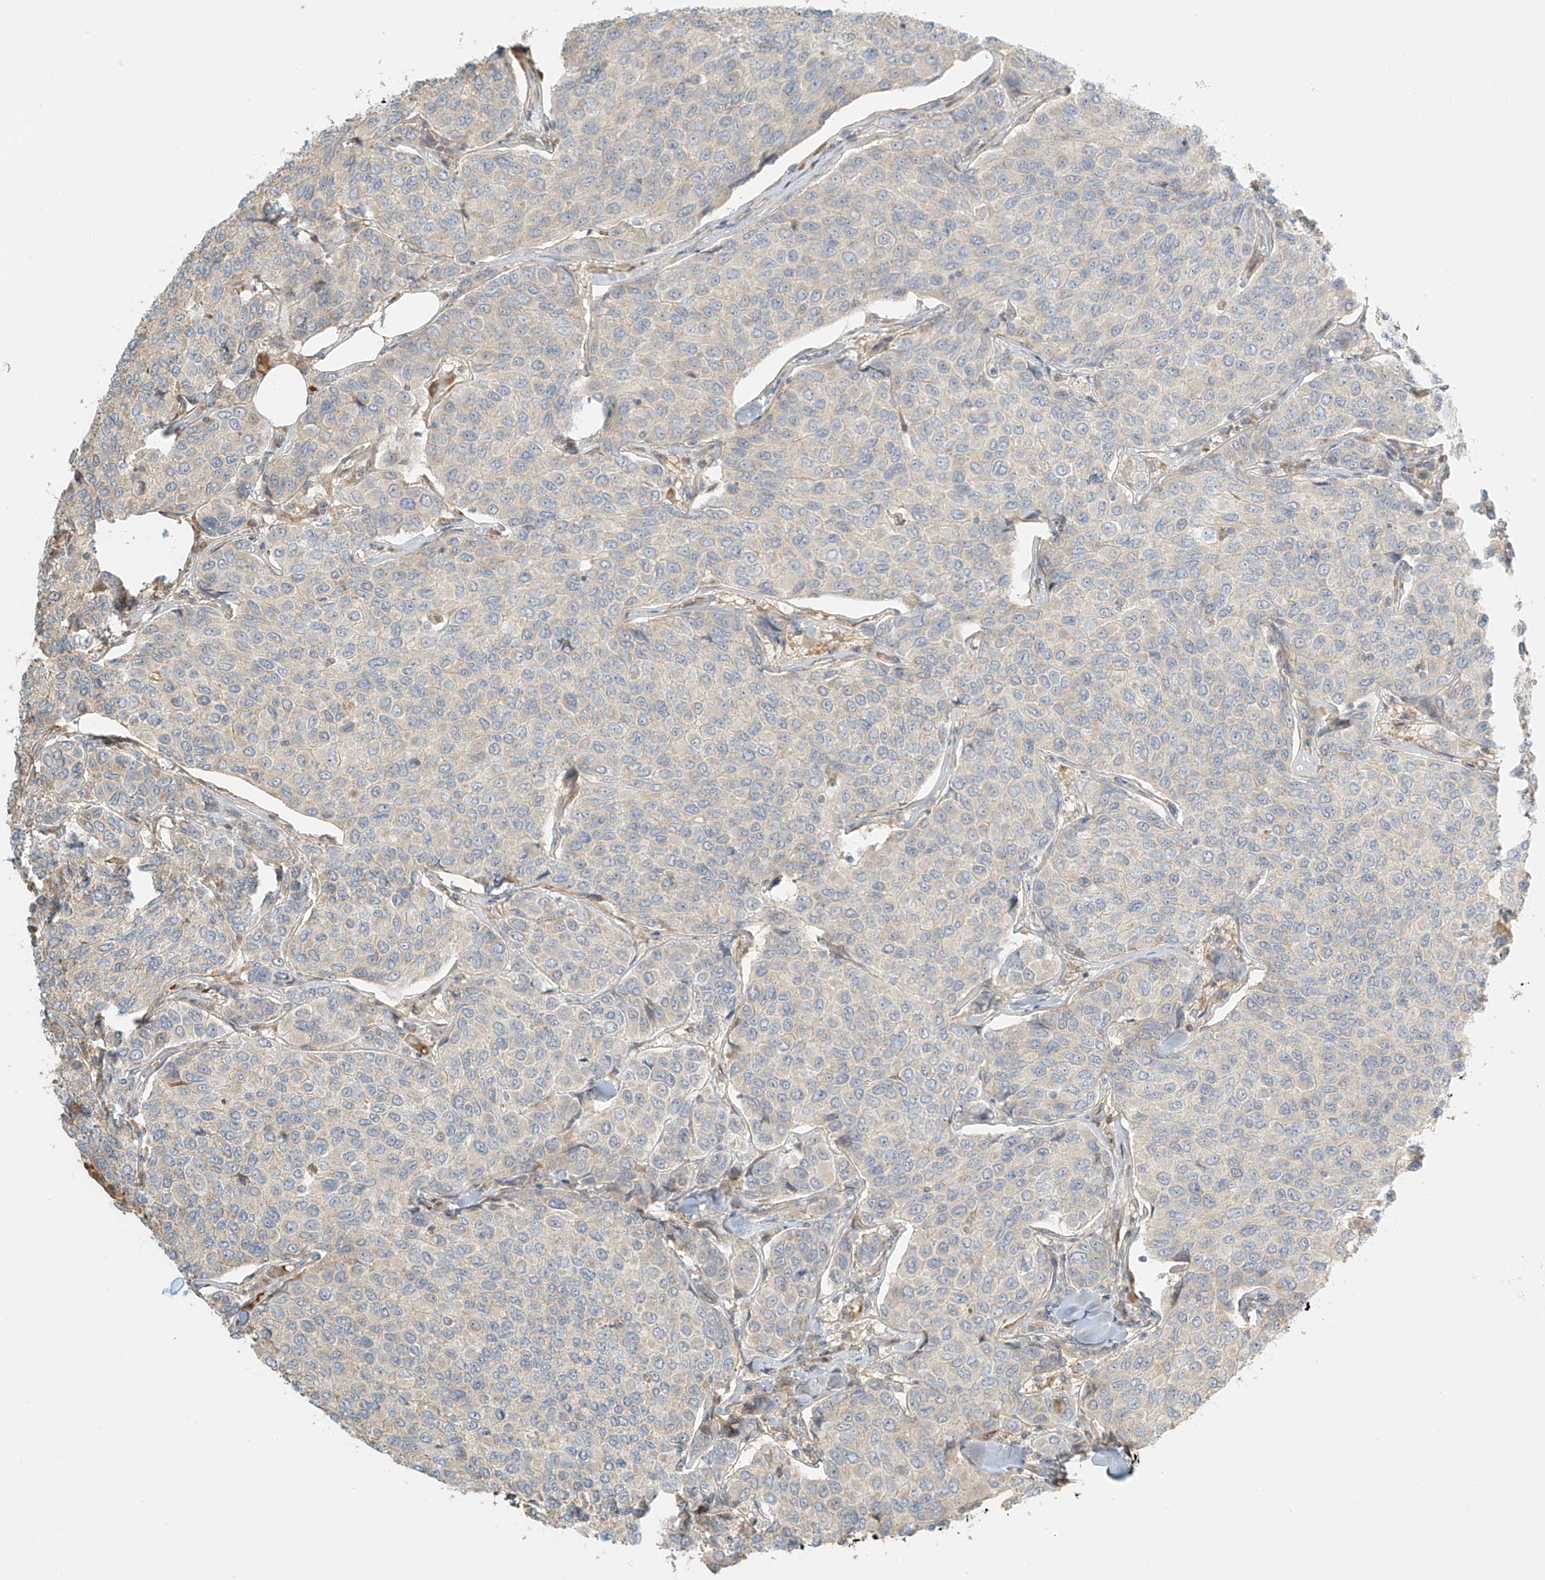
{"staining": {"intensity": "negative", "quantity": "none", "location": "none"}, "tissue": "breast cancer", "cell_type": "Tumor cells", "image_type": "cancer", "snomed": [{"axis": "morphology", "description": "Duct carcinoma"}, {"axis": "topography", "description": "Breast"}], "caption": "Micrograph shows no significant protein expression in tumor cells of invasive ductal carcinoma (breast).", "gene": "UPK1B", "patient": {"sex": "female", "age": 55}}